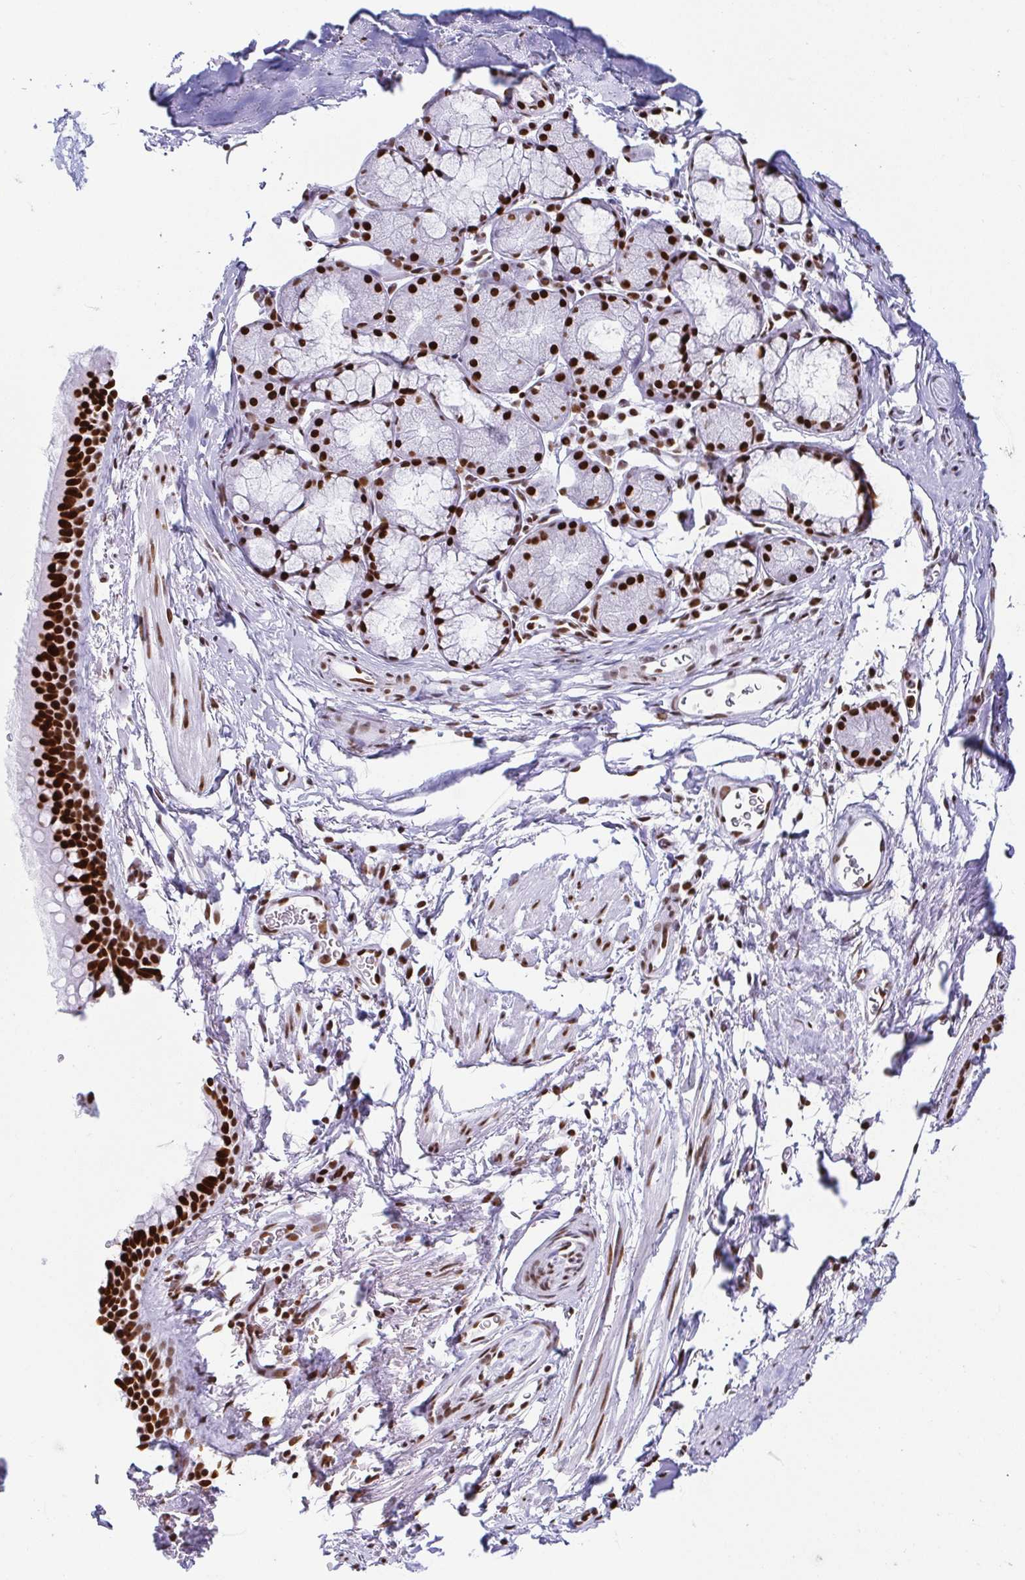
{"staining": {"intensity": "moderate", "quantity": "<25%", "location": "nuclear"}, "tissue": "adipose tissue", "cell_type": "Adipocytes", "image_type": "normal", "snomed": [{"axis": "morphology", "description": "Normal tissue, NOS"}, {"axis": "topography", "description": "Lymph node"}, {"axis": "topography", "description": "Cartilage tissue"}, {"axis": "topography", "description": "Bronchus"}], "caption": "Immunohistochemistry (IHC) of benign human adipose tissue reveals low levels of moderate nuclear expression in approximately <25% of adipocytes.", "gene": "EWSR1", "patient": {"sex": "female", "age": 70}}